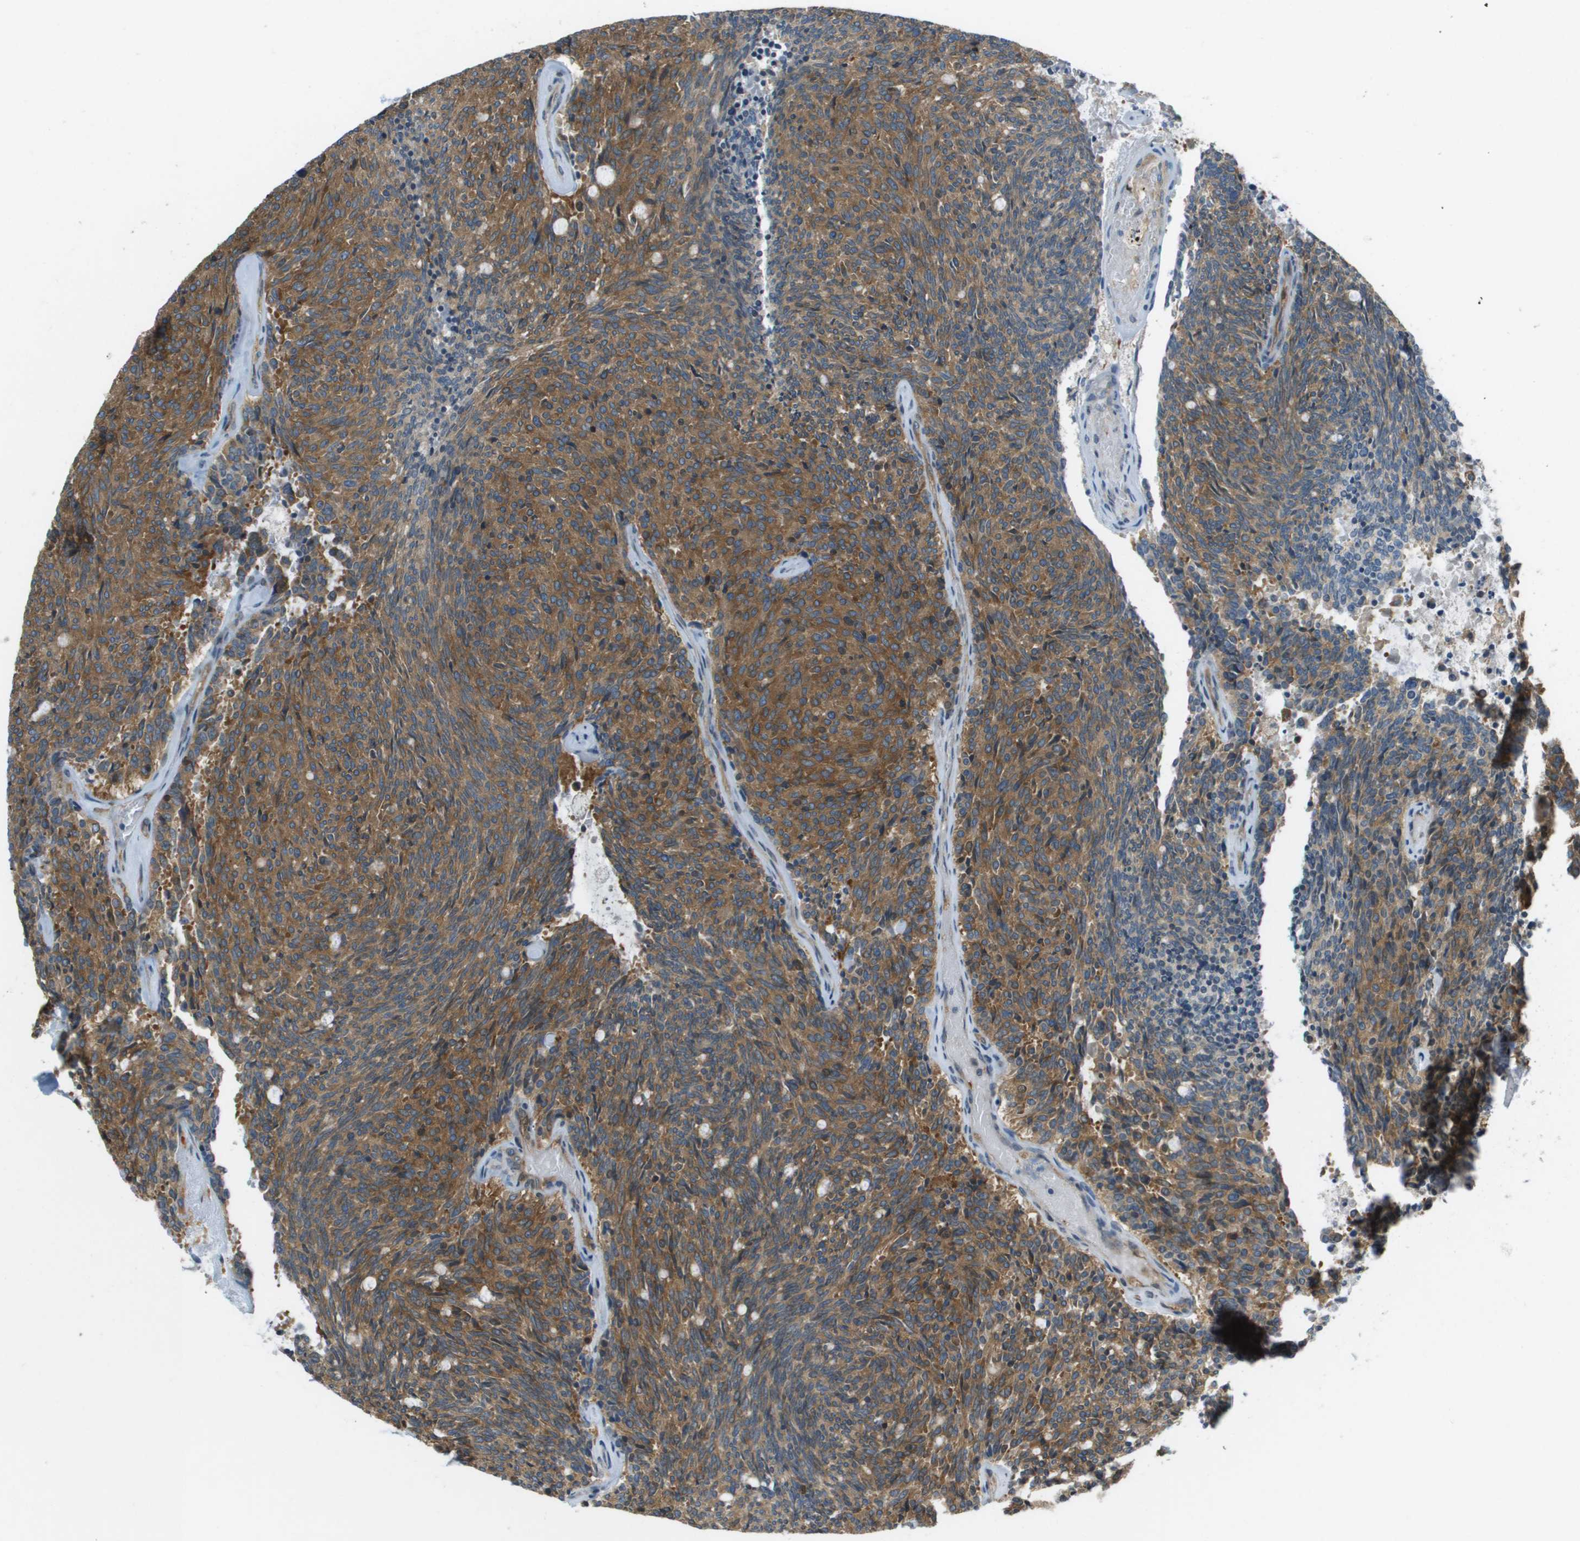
{"staining": {"intensity": "moderate", "quantity": ">75%", "location": "cytoplasmic/membranous"}, "tissue": "carcinoid", "cell_type": "Tumor cells", "image_type": "cancer", "snomed": [{"axis": "morphology", "description": "Carcinoid, malignant, NOS"}, {"axis": "topography", "description": "Pancreas"}], "caption": "Immunohistochemical staining of human carcinoid displays moderate cytoplasmic/membranous protein staining in approximately >75% of tumor cells. The staining was performed using DAB to visualize the protein expression in brown, while the nuclei were stained in blue with hematoxylin (Magnification: 20x).", "gene": "CORO1B", "patient": {"sex": "female", "age": 54}}